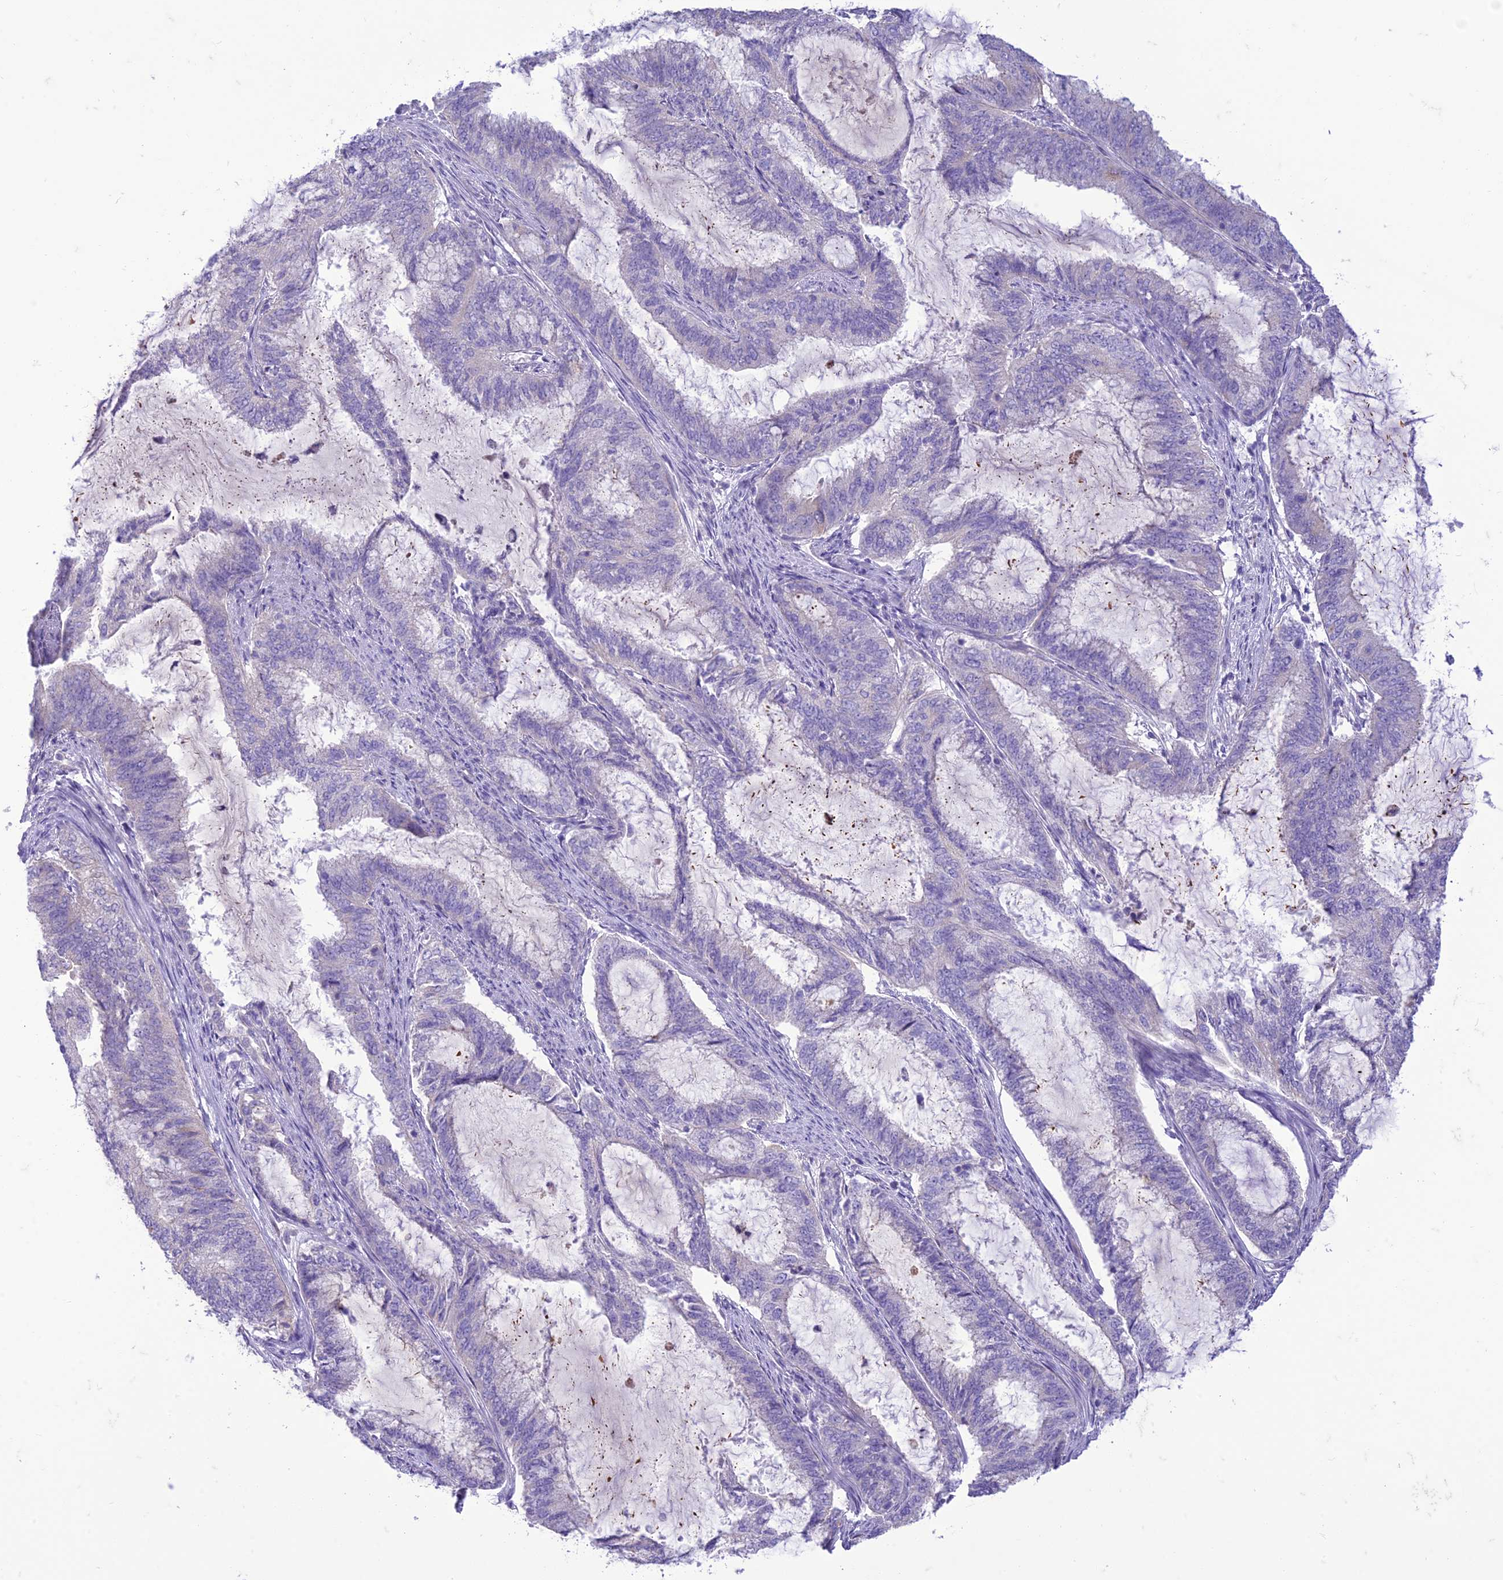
{"staining": {"intensity": "negative", "quantity": "none", "location": "none"}, "tissue": "endometrial cancer", "cell_type": "Tumor cells", "image_type": "cancer", "snomed": [{"axis": "morphology", "description": "Adenocarcinoma, NOS"}, {"axis": "topography", "description": "Endometrium"}], "caption": "Immunohistochemistry micrograph of human endometrial adenocarcinoma stained for a protein (brown), which exhibits no expression in tumor cells.", "gene": "DHDH", "patient": {"sex": "female", "age": 51}}